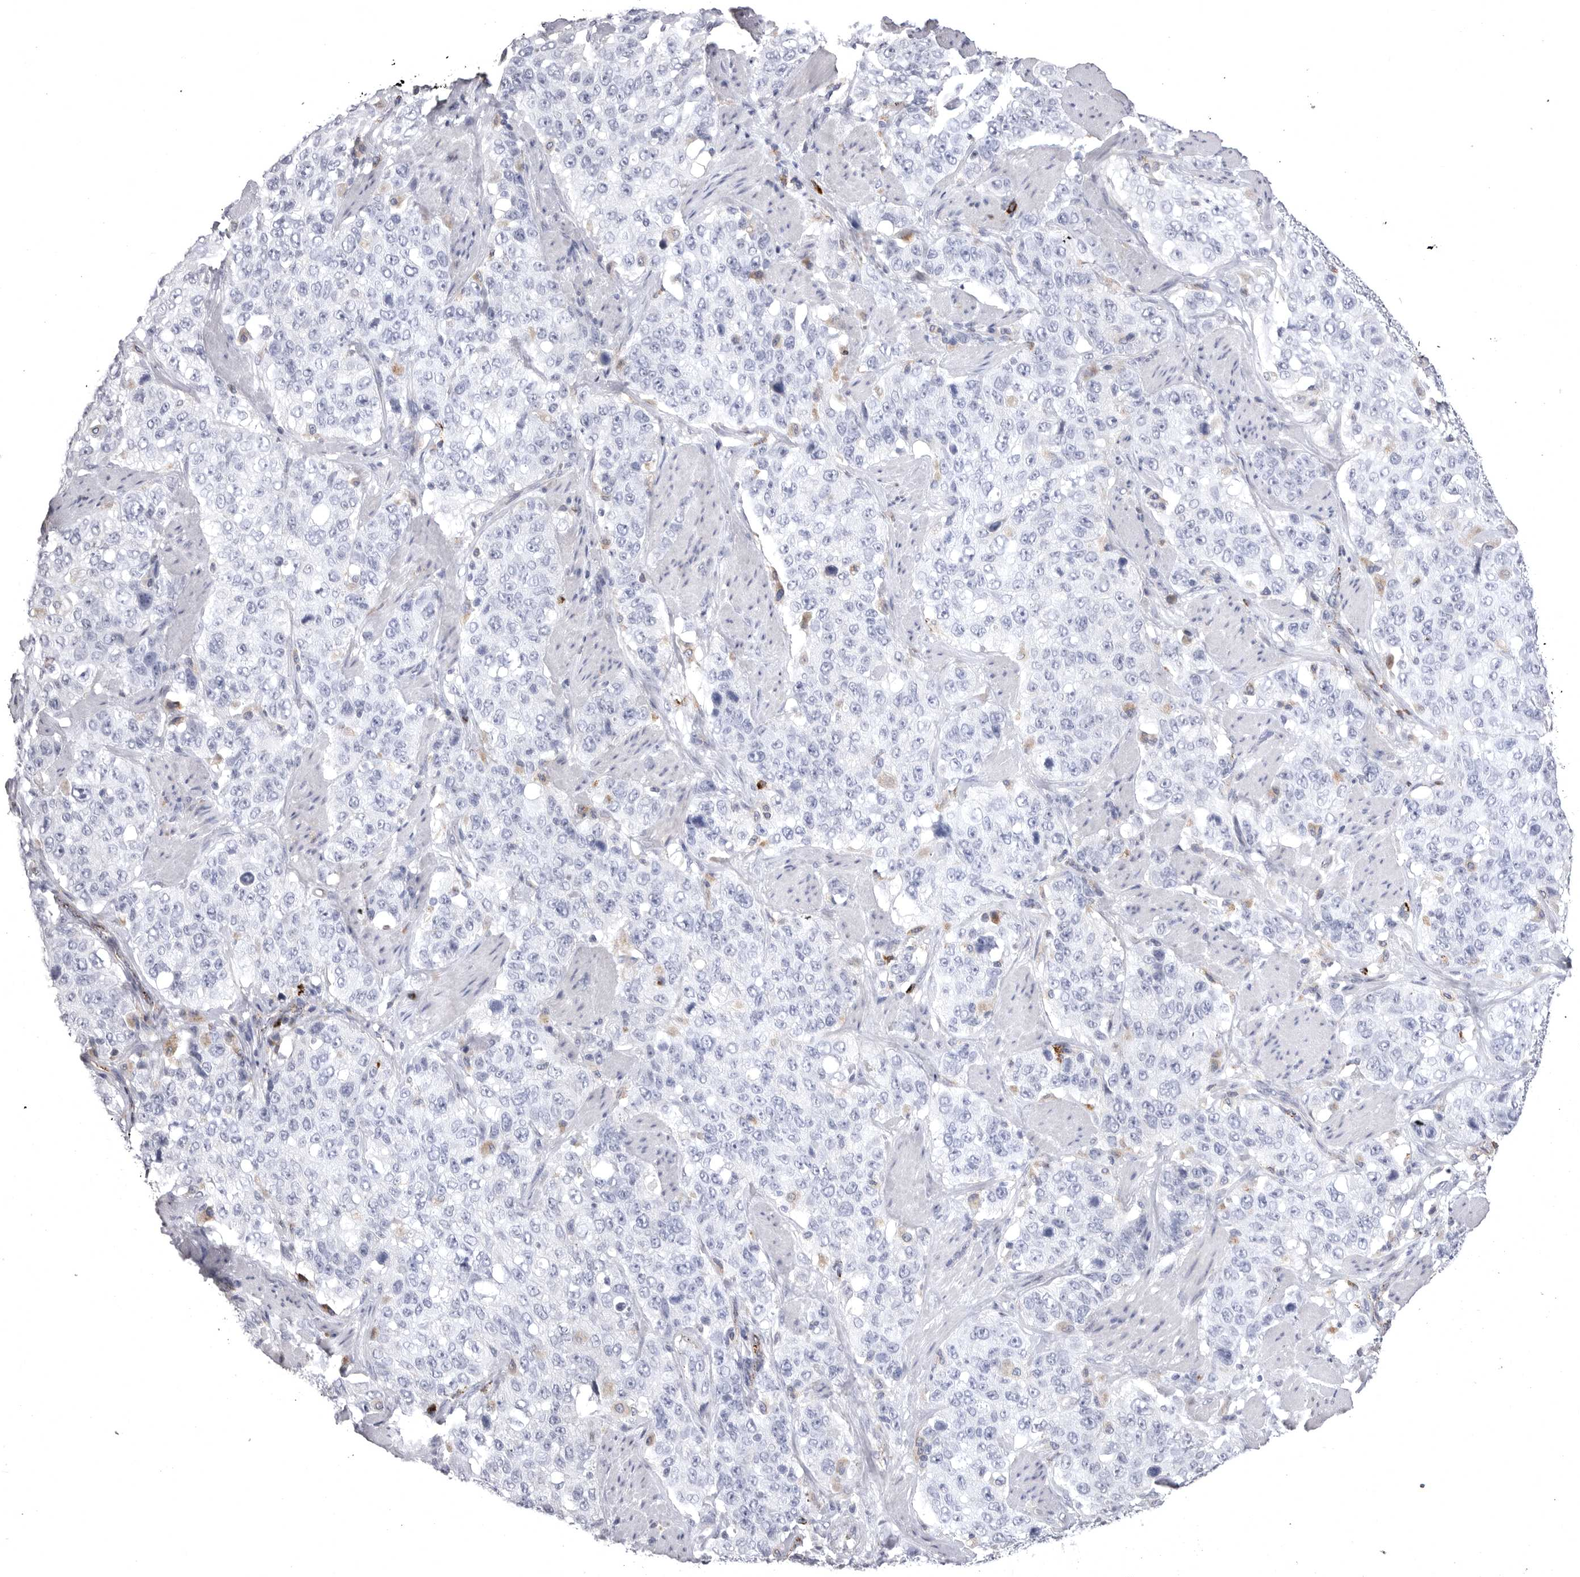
{"staining": {"intensity": "negative", "quantity": "none", "location": "none"}, "tissue": "stomach cancer", "cell_type": "Tumor cells", "image_type": "cancer", "snomed": [{"axis": "morphology", "description": "Adenocarcinoma, NOS"}, {"axis": "topography", "description": "Stomach"}], "caption": "Immunohistochemistry photomicrograph of neoplastic tissue: stomach adenocarcinoma stained with DAB (3,3'-diaminobenzidine) demonstrates no significant protein staining in tumor cells.", "gene": "PSPN", "patient": {"sex": "male", "age": 48}}